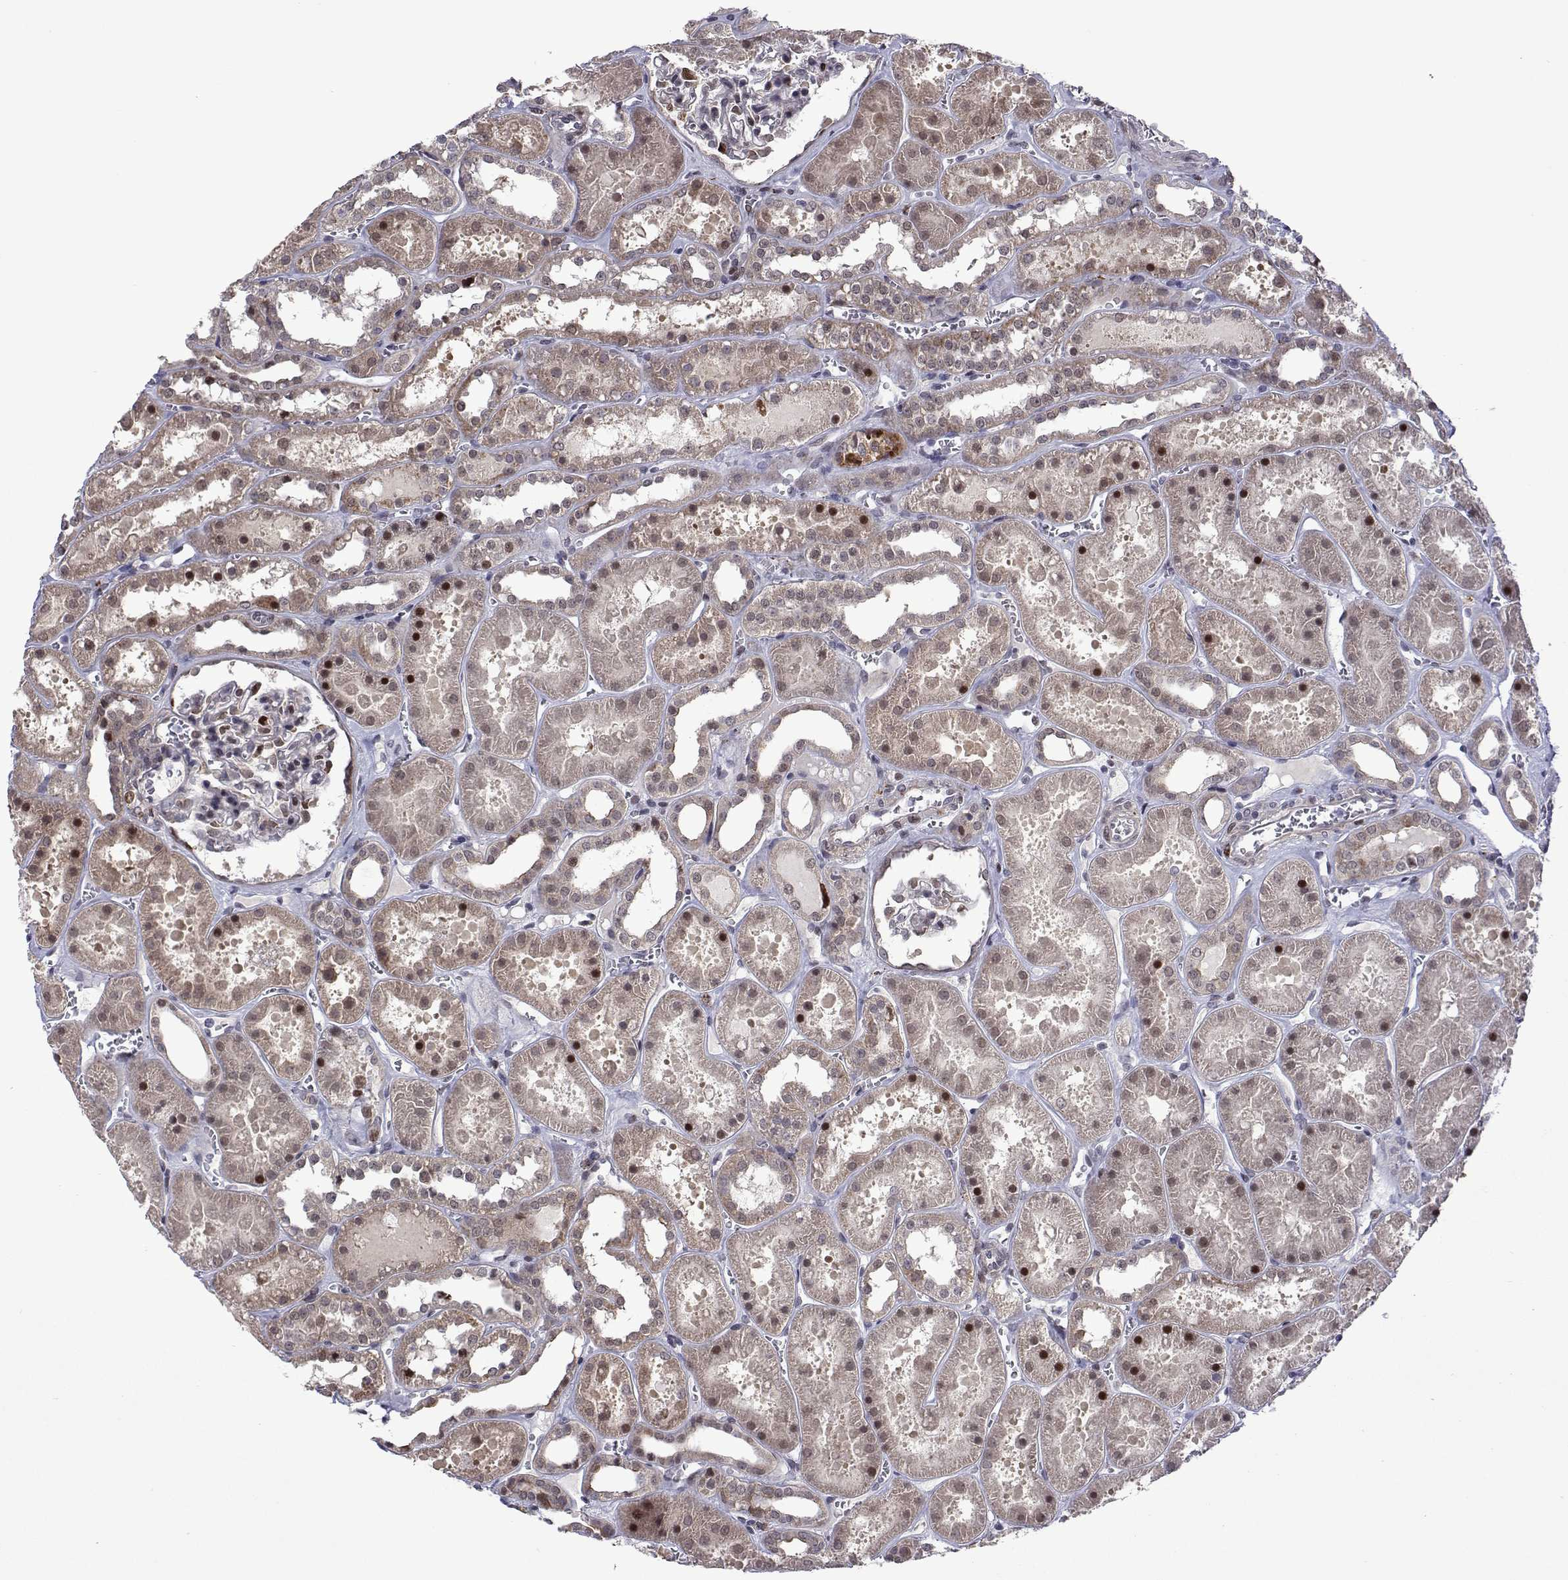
{"staining": {"intensity": "moderate", "quantity": "<25%", "location": "nuclear"}, "tissue": "kidney", "cell_type": "Cells in glomeruli", "image_type": "normal", "snomed": [{"axis": "morphology", "description": "Normal tissue, NOS"}, {"axis": "topography", "description": "Kidney"}], "caption": "Brown immunohistochemical staining in unremarkable kidney displays moderate nuclear staining in approximately <25% of cells in glomeruli.", "gene": "EFCAB3", "patient": {"sex": "female", "age": 41}}